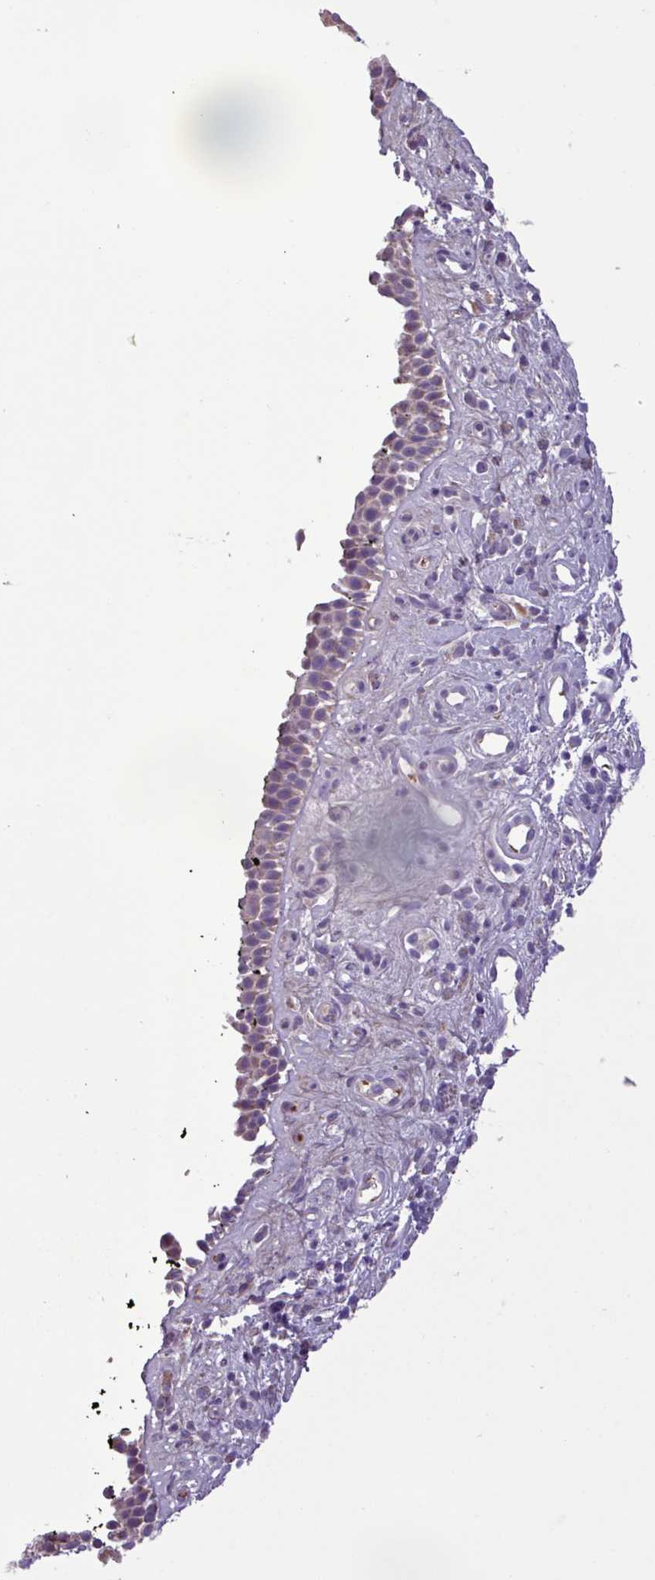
{"staining": {"intensity": "negative", "quantity": "none", "location": "none"}, "tissue": "nasopharynx", "cell_type": "Respiratory epithelial cells", "image_type": "normal", "snomed": [{"axis": "morphology", "description": "Normal tissue, NOS"}, {"axis": "morphology", "description": "Squamous cell carcinoma, NOS"}, {"axis": "topography", "description": "Nasopharynx"}, {"axis": "topography", "description": "Head-Neck"}], "caption": "Nasopharynx stained for a protein using immunohistochemistry displays no expression respiratory epithelial cells.", "gene": "FAM183A", "patient": {"sex": "male", "age": 85}}